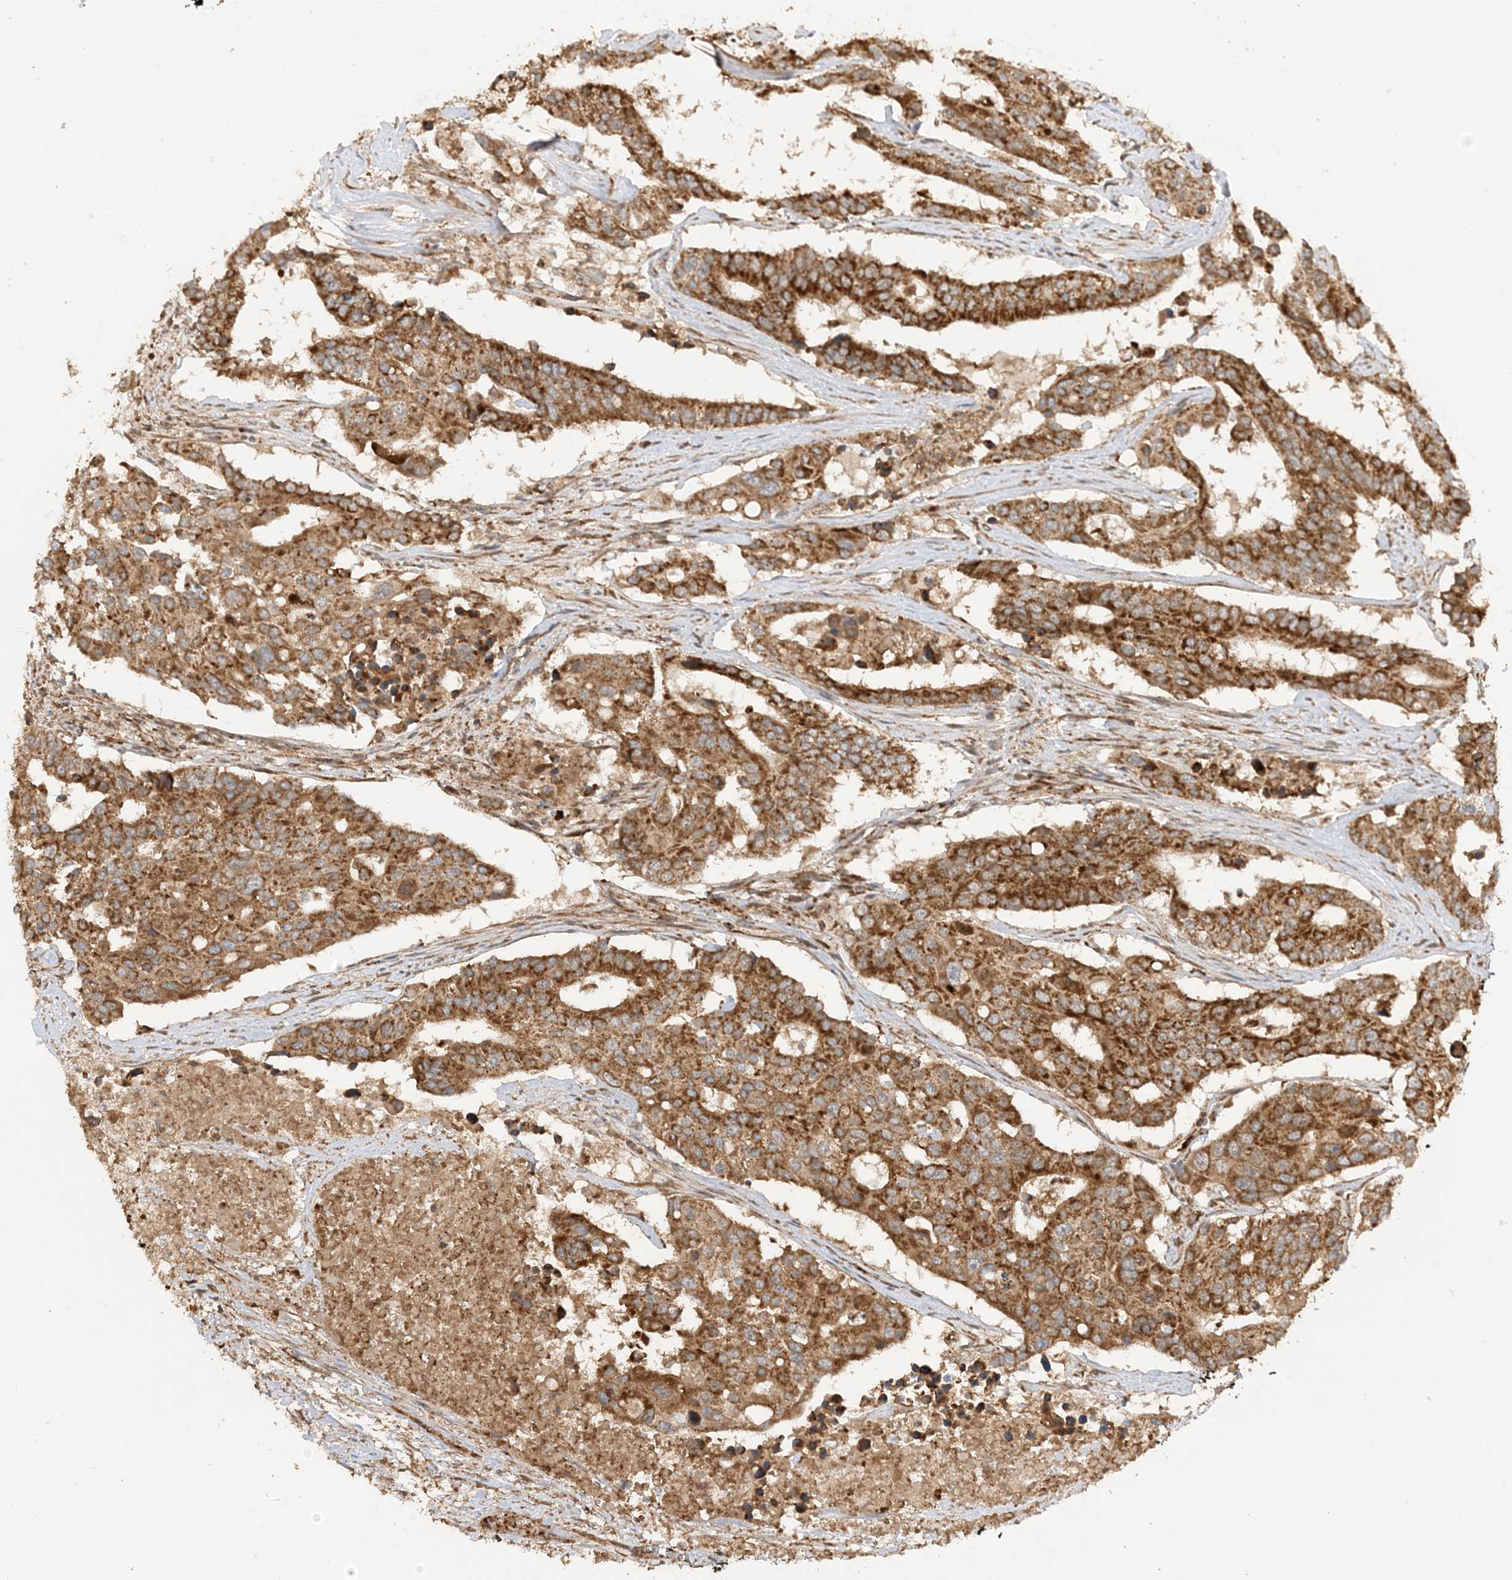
{"staining": {"intensity": "strong", "quantity": ">75%", "location": "cytoplasmic/membranous"}, "tissue": "colorectal cancer", "cell_type": "Tumor cells", "image_type": "cancer", "snomed": [{"axis": "morphology", "description": "Adenocarcinoma, NOS"}, {"axis": "topography", "description": "Colon"}], "caption": "A brown stain highlights strong cytoplasmic/membranous staining of a protein in human colorectal cancer (adenocarcinoma) tumor cells.", "gene": "N4BP3", "patient": {"sex": "male", "age": 77}}